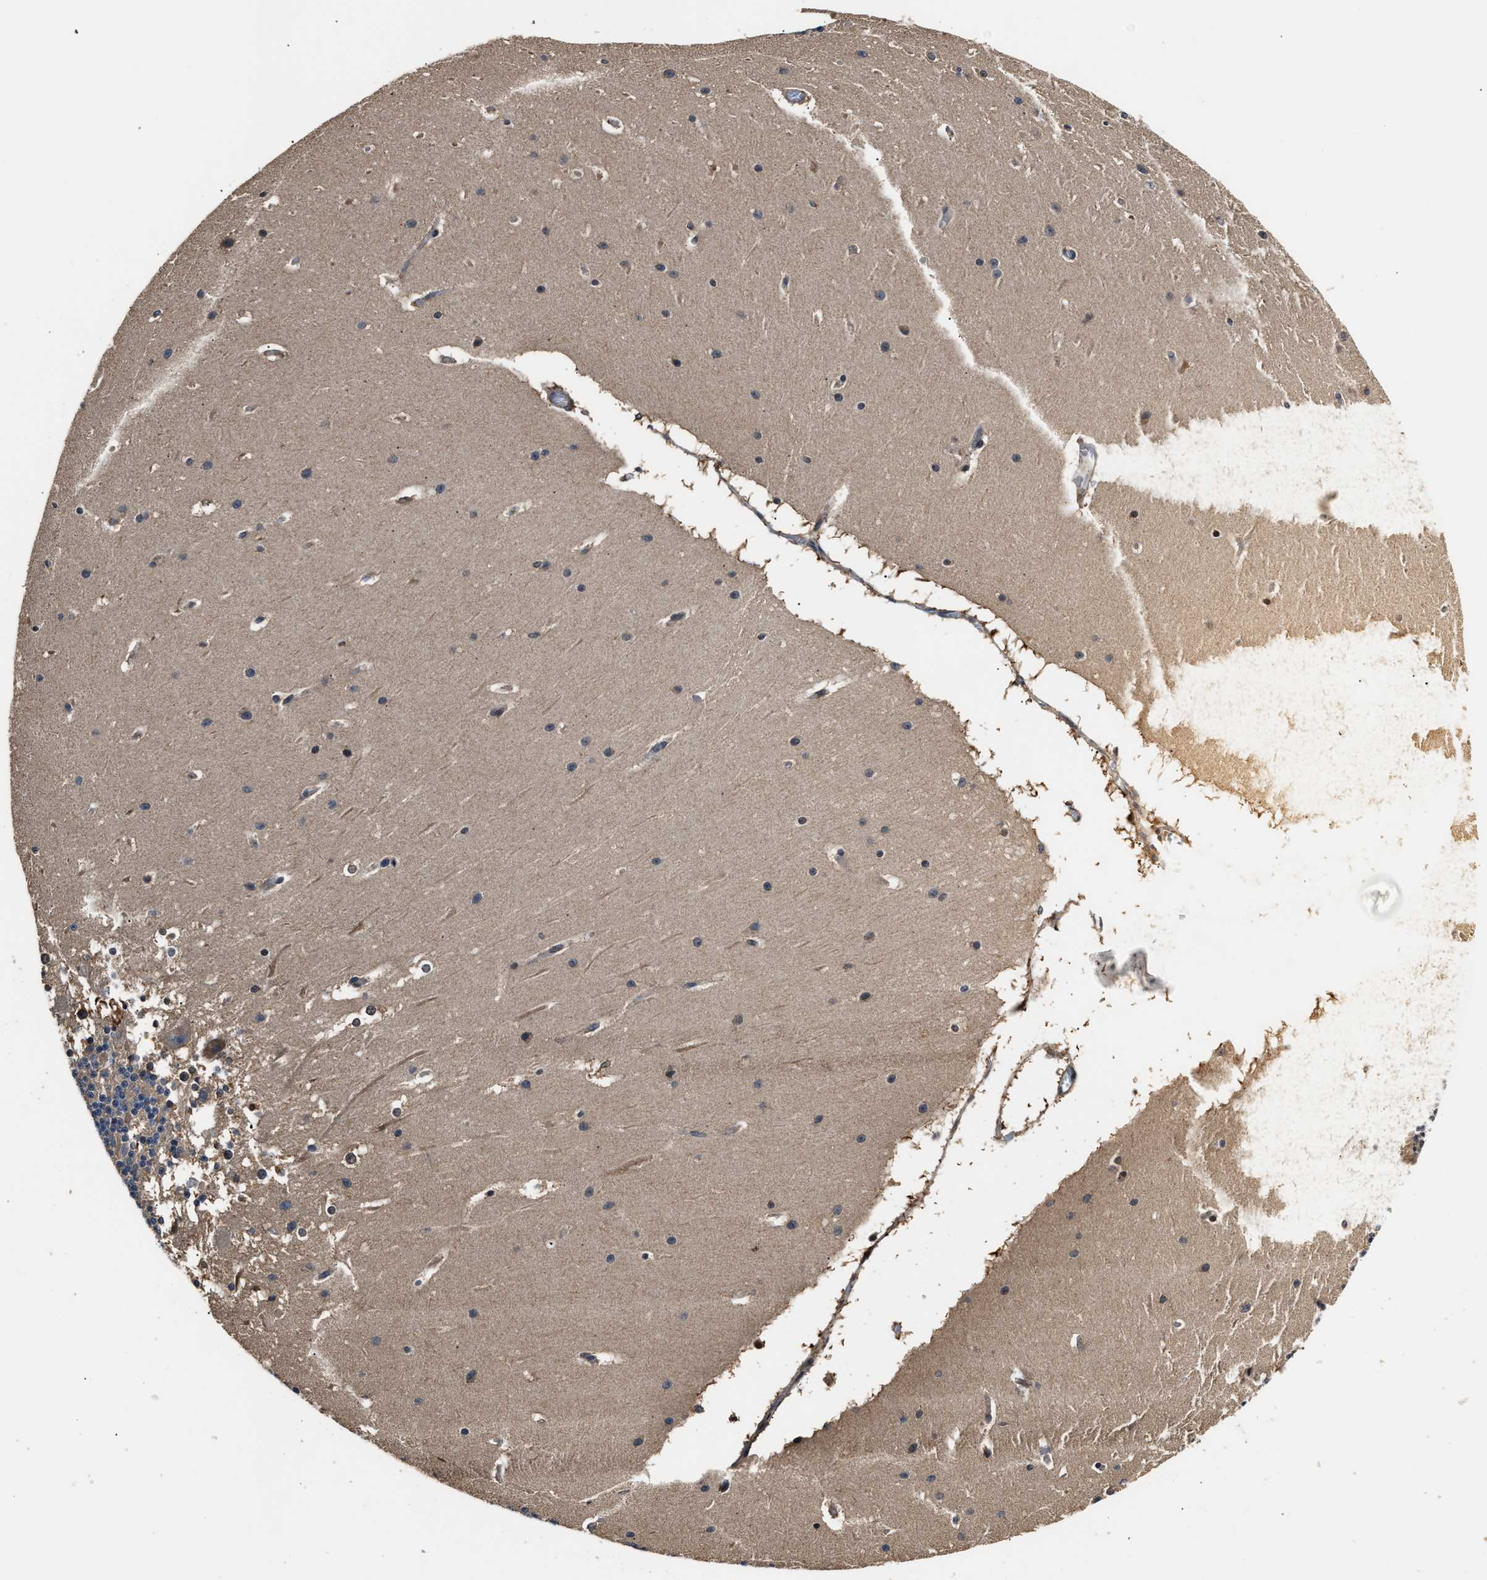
{"staining": {"intensity": "weak", "quantity": "25%-75%", "location": "cytoplasmic/membranous"}, "tissue": "cerebellum", "cell_type": "Cells in granular layer", "image_type": "normal", "snomed": [{"axis": "morphology", "description": "Normal tissue, NOS"}, {"axis": "topography", "description": "Cerebellum"}], "caption": "Cells in granular layer reveal low levels of weak cytoplasmic/membranous expression in about 25%-75% of cells in normal cerebellum.", "gene": "IMPDH2", "patient": {"sex": "female", "age": 19}}